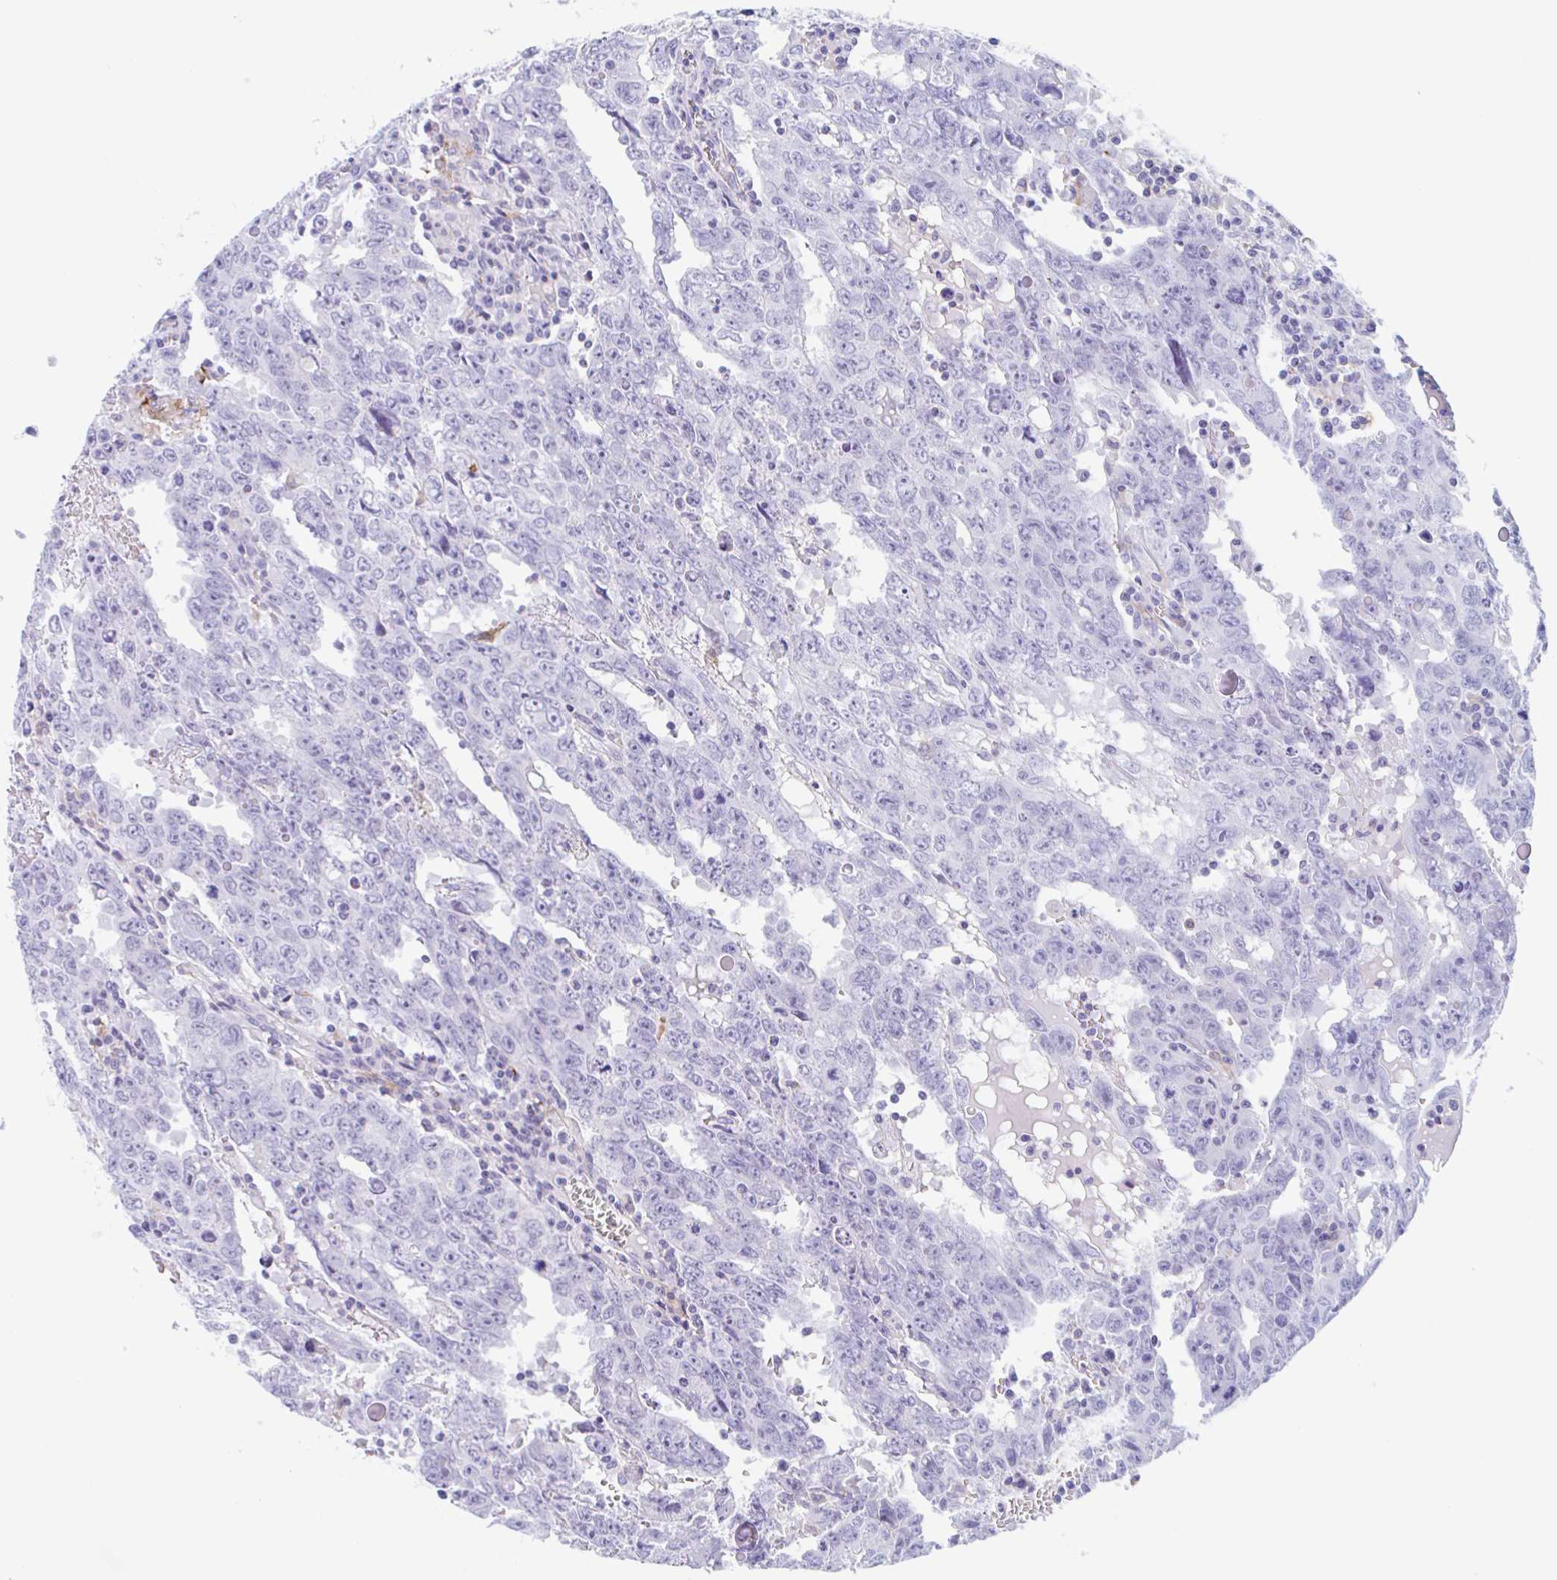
{"staining": {"intensity": "negative", "quantity": "none", "location": "none"}, "tissue": "testis cancer", "cell_type": "Tumor cells", "image_type": "cancer", "snomed": [{"axis": "morphology", "description": "Carcinoma, Embryonal, NOS"}, {"axis": "topography", "description": "Testis"}], "caption": "Immunohistochemistry histopathology image of human embryonal carcinoma (testis) stained for a protein (brown), which demonstrates no staining in tumor cells.", "gene": "ANKRD9", "patient": {"sex": "male", "age": 22}}